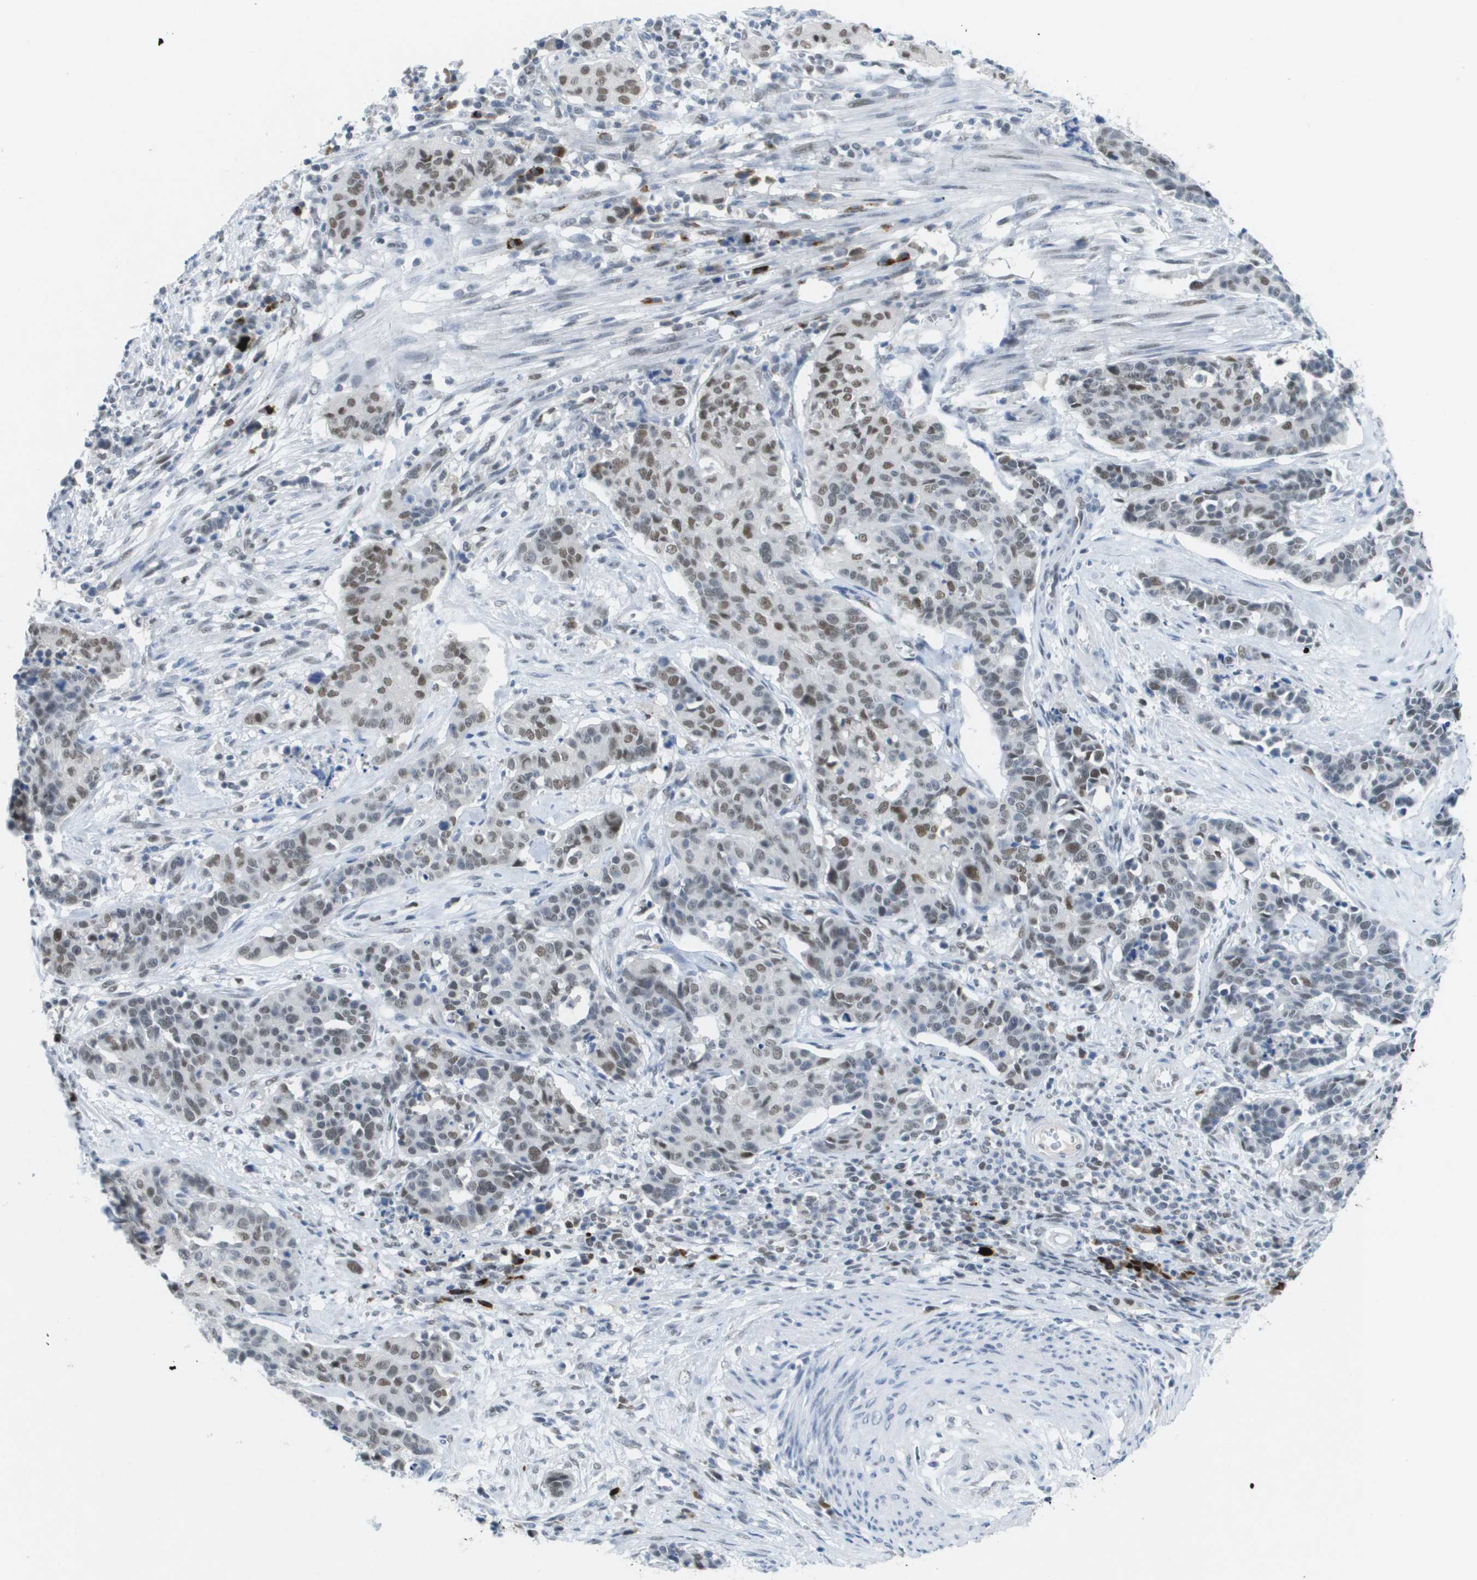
{"staining": {"intensity": "moderate", "quantity": "25%-75%", "location": "nuclear"}, "tissue": "cervical cancer", "cell_type": "Tumor cells", "image_type": "cancer", "snomed": [{"axis": "morphology", "description": "Squamous cell carcinoma, NOS"}, {"axis": "topography", "description": "Cervix"}], "caption": "Squamous cell carcinoma (cervical) stained with a brown dye exhibits moderate nuclear positive staining in approximately 25%-75% of tumor cells.", "gene": "TP53RK", "patient": {"sex": "female", "age": 35}}